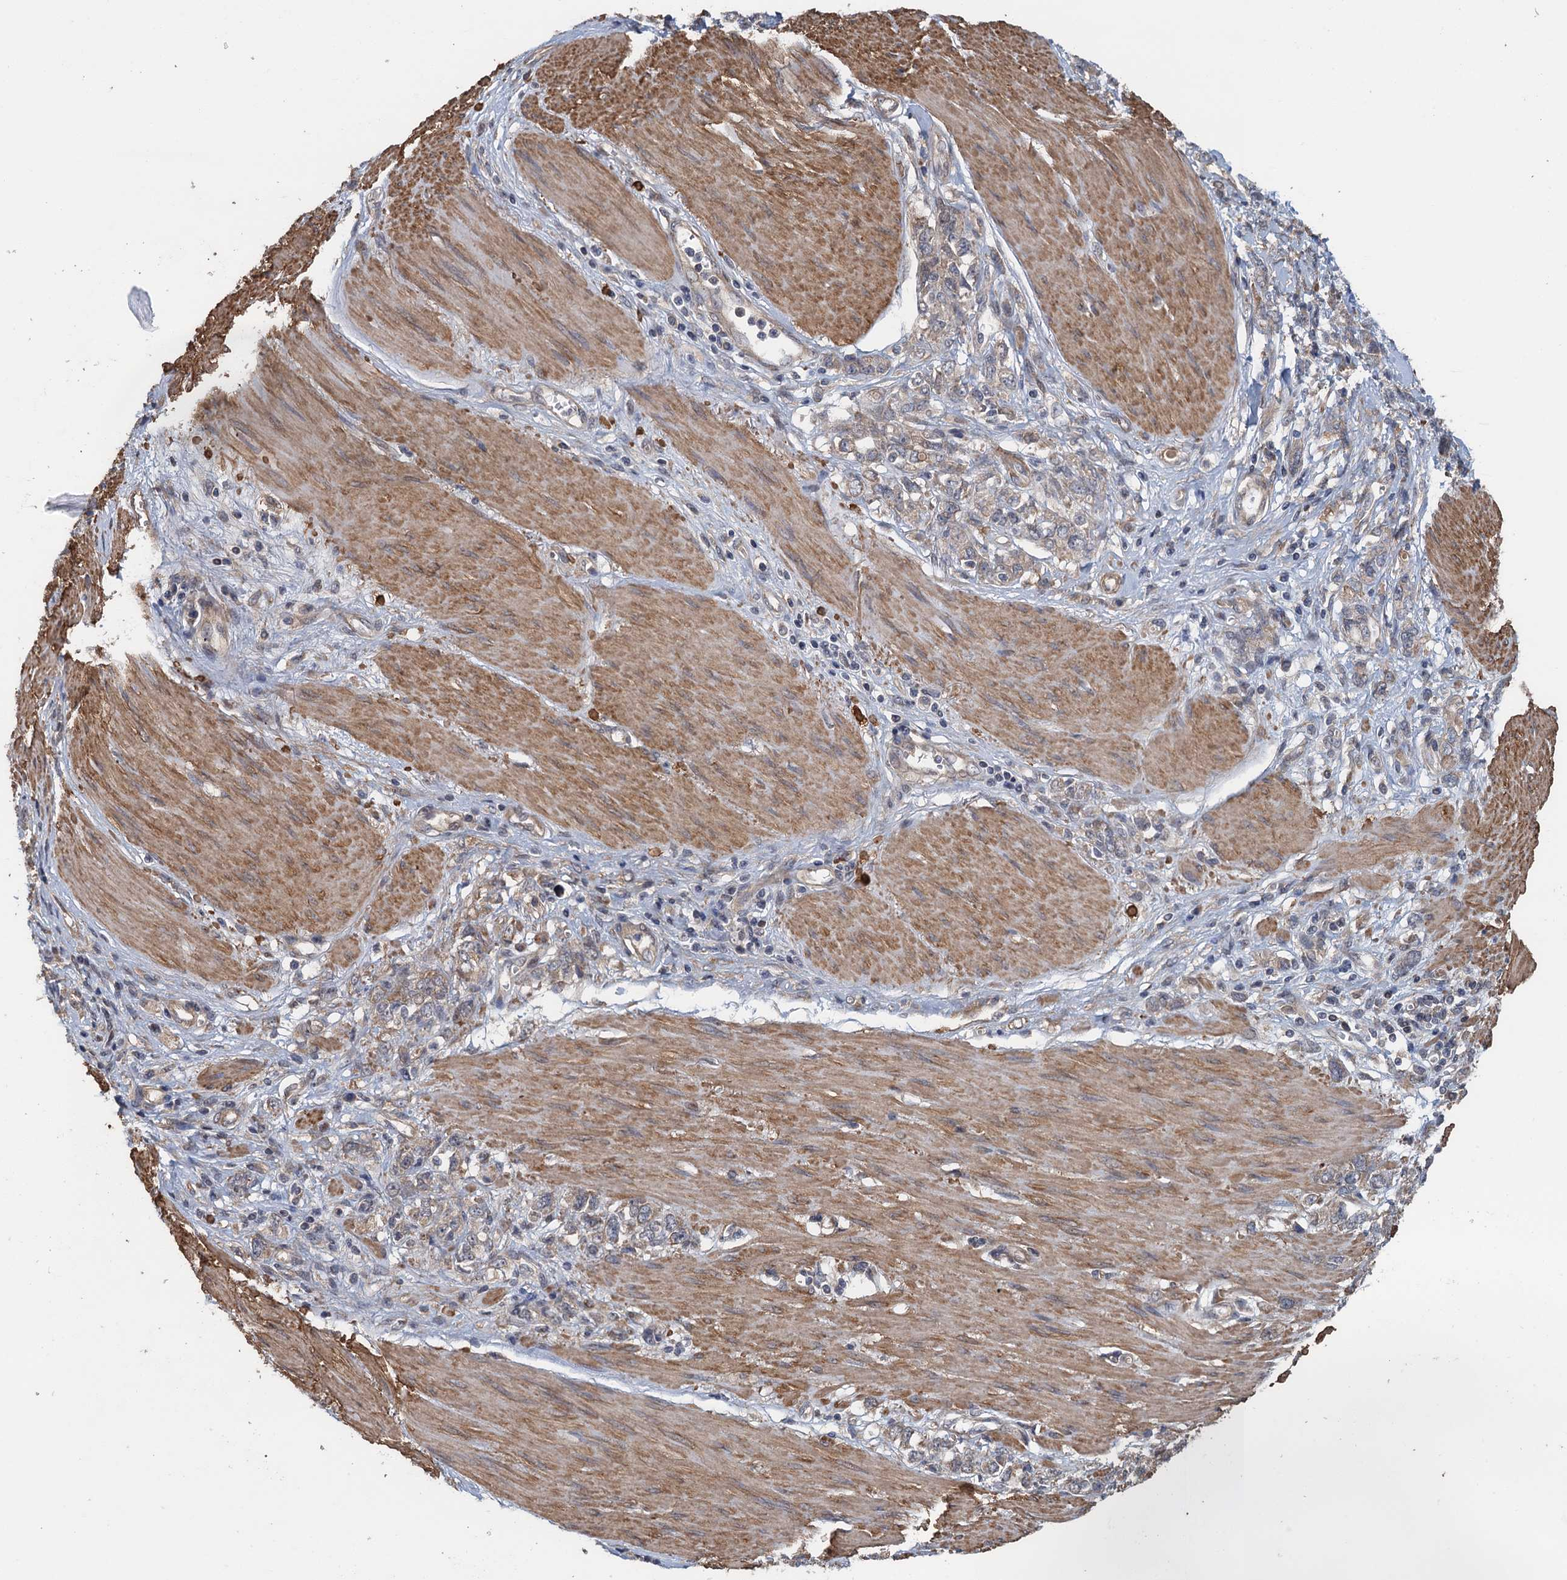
{"staining": {"intensity": "weak", "quantity": ">75%", "location": "cytoplasmic/membranous"}, "tissue": "stomach cancer", "cell_type": "Tumor cells", "image_type": "cancer", "snomed": [{"axis": "morphology", "description": "Adenocarcinoma, NOS"}, {"axis": "topography", "description": "Stomach"}], "caption": "High-magnification brightfield microscopy of adenocarcinoma (stomach) stained with DAB (3,3'-diaminobenzidine) (brown) and counterstained with hematoxylin (blue). tumor cells exhibit weak cytoplasmic/membranous staining is identified in approximately>75% of cells.", "gene": "MEAK7", "patient": {"sex": "female", "age": 76}}